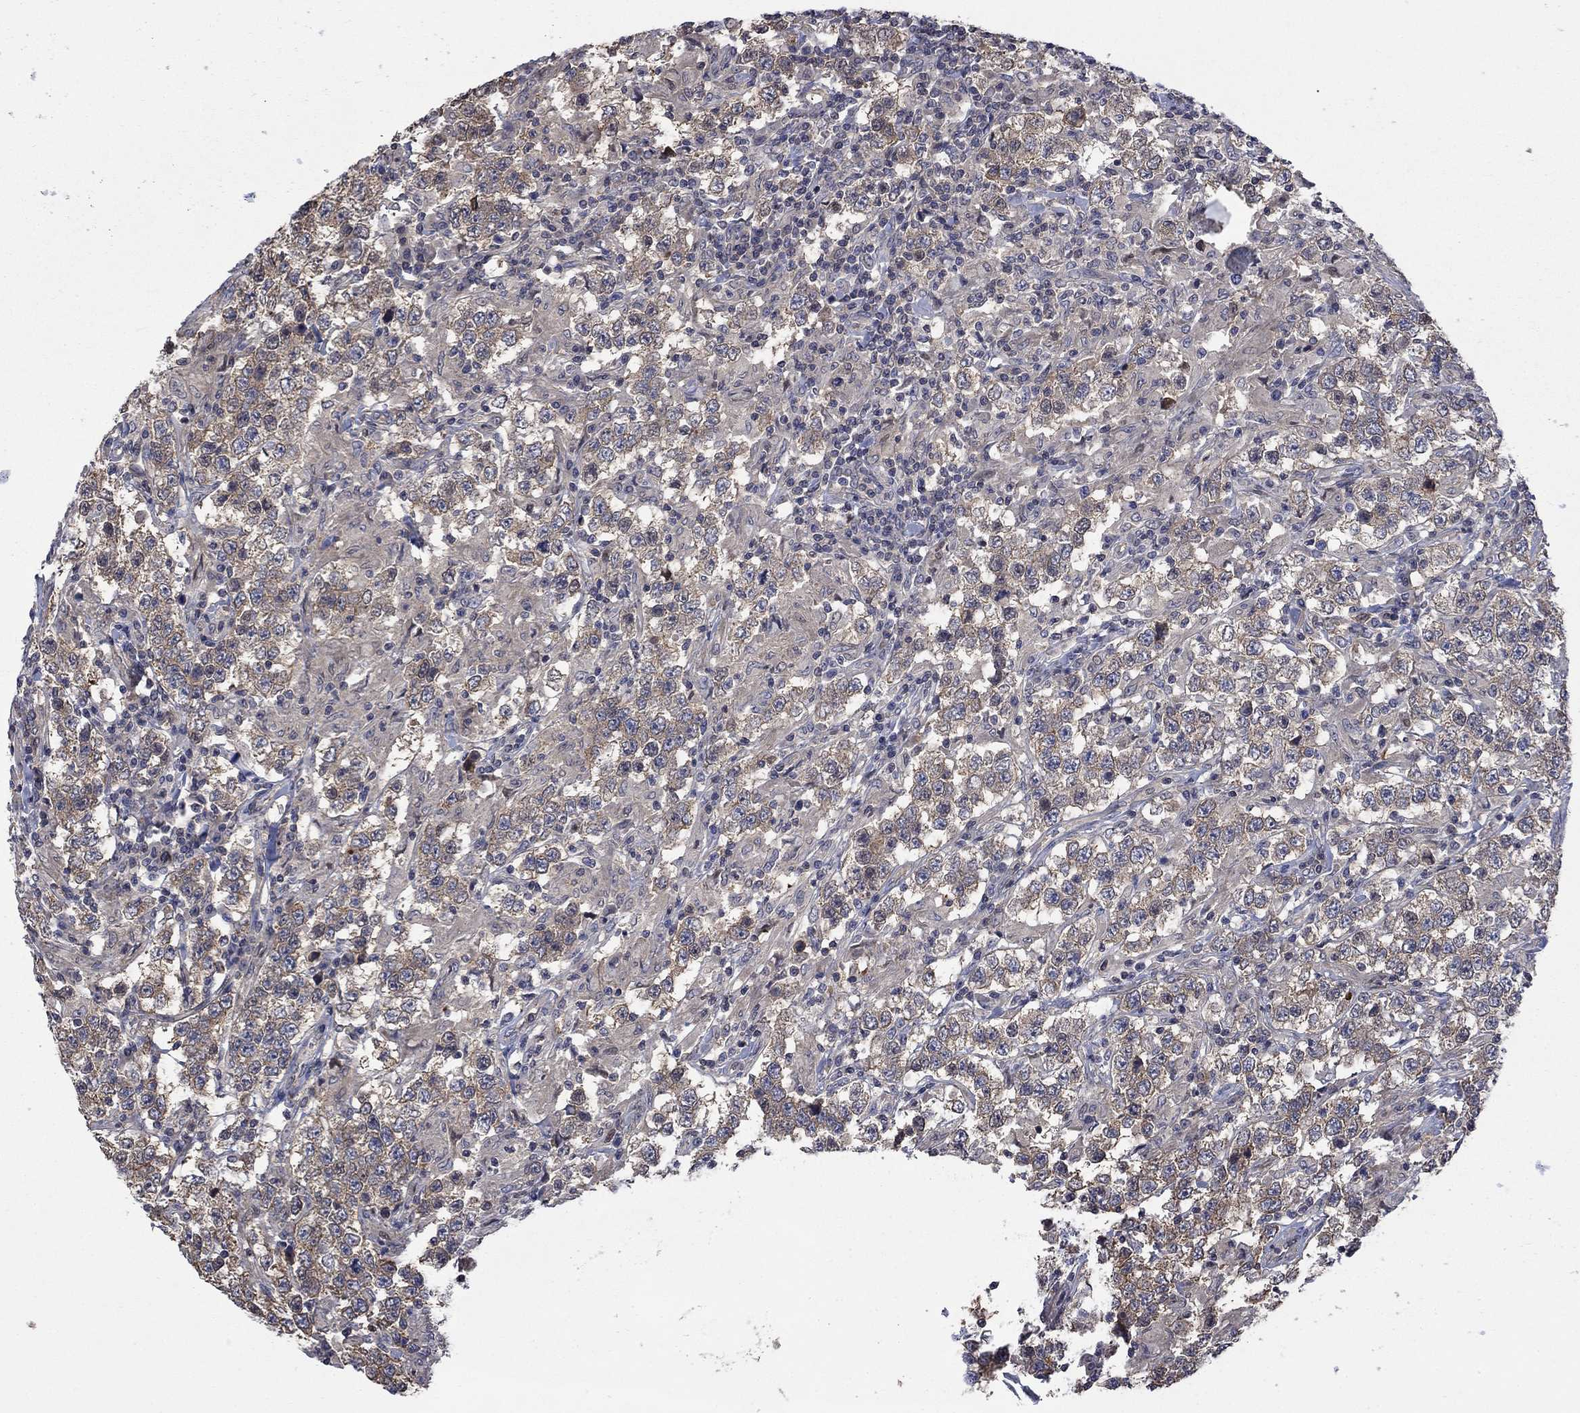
{"staining": {"intensity": "negative", "quantity": "none", "location": "none"}, "tissue": "testis cancer", "cell_type": "Tumor cells", "image_type": "cancer", "snomed": [{"axis": "morphology", "description": "Seminoma, NOS"}, {"axis": "morphology", "description": "Carcinoma, Embryonal, NOS"}, {"axis": "topography", "description": "Testis"}], "caption": "Testis embryonal carcinoma was stained to show a protein in brown. There is no significant staining in tumor cells. The staining is performed using DAB brown chromogen with nuclei counter-stained in using hematoxylin.", "gene": "PDZD2", "patient": {"sex": "male", "age": 41}}